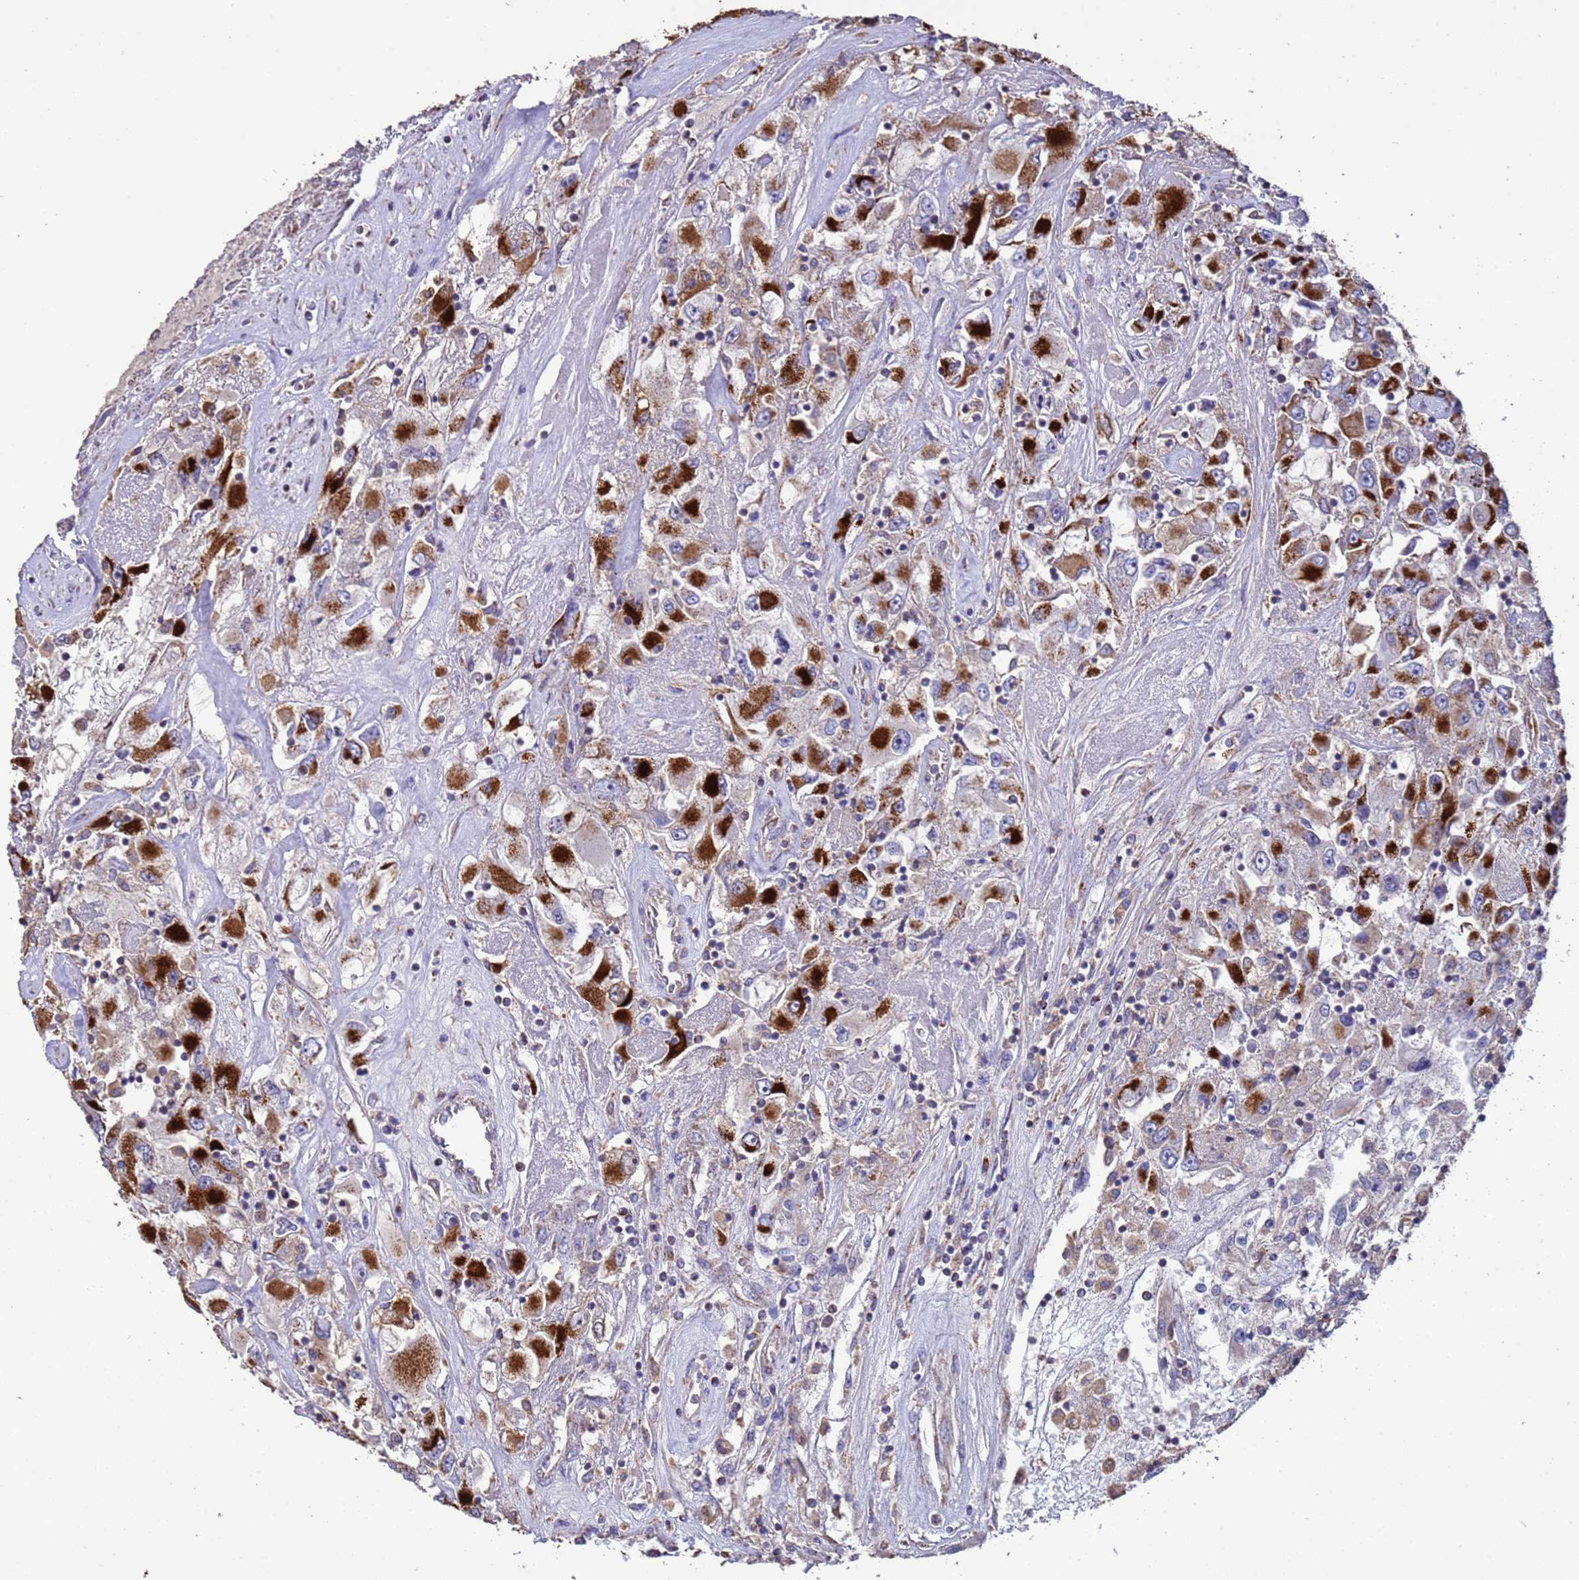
{"staining": {"intensity": "strong", "quantity": ">75%", "location": "cytoplasmic/membranous"}, "tissue": "renal cancer", "cell_type": "Tumor cells", "image_type": "cancer", "snomed": [{"axis": "morphology", "description": "Adenocarcinoma, NOS"}, {"axis": "topography", "description": "Kidney"}], "caption": "Strong cytoplasmic/membranous positivity is appreciated in about >75% of tumor cells in renal cancer (adenocarcinoma).", "gene": "ZNFX1", "patient": {"sex": "female", "age": 52}}